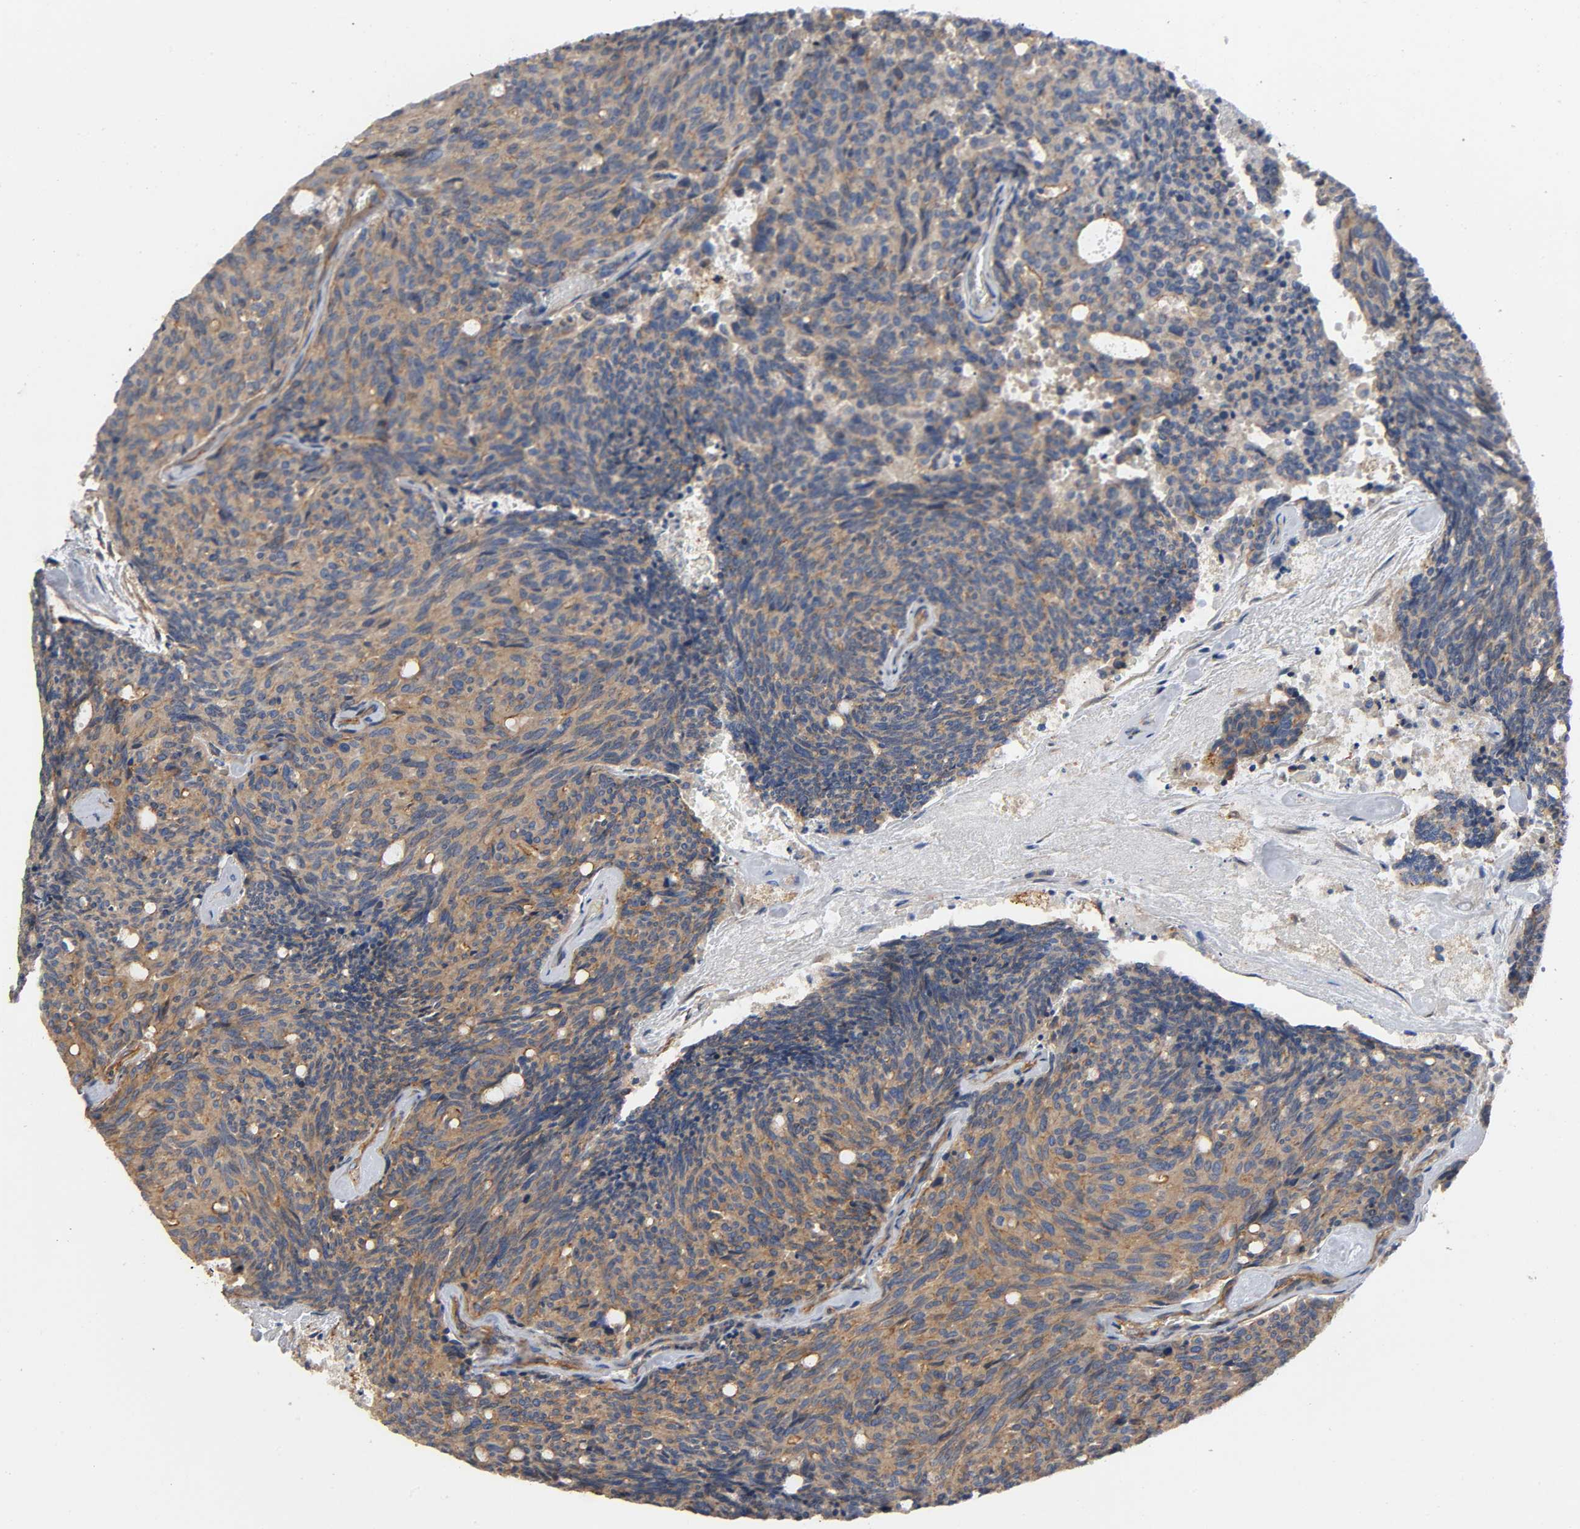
{"staining": {"intensity": "moderate", "quantity": ">75%", "location": "cytoplasmic/membranous"}, "tissue": "carcinoid", "cell_type": "Tumor cells", "image_type": "cancer", "snomed": [{"axis": "morphology", "description": "Carcinoid, malignant, NOS"}, {"axis": "topography", "description": "Pancreas"}], "caption": "A high-resolution micrograph shows immunohistochemistry staining of malignant carcinoid, which reveals moderate cytoplasmic/membranous expression in about >75% of tumor cells. (brown staining indicates protein expression, while blue staining denotes nuclei).", "gene": "MARS1", "patient": {"sex": "female", "age": 54}}